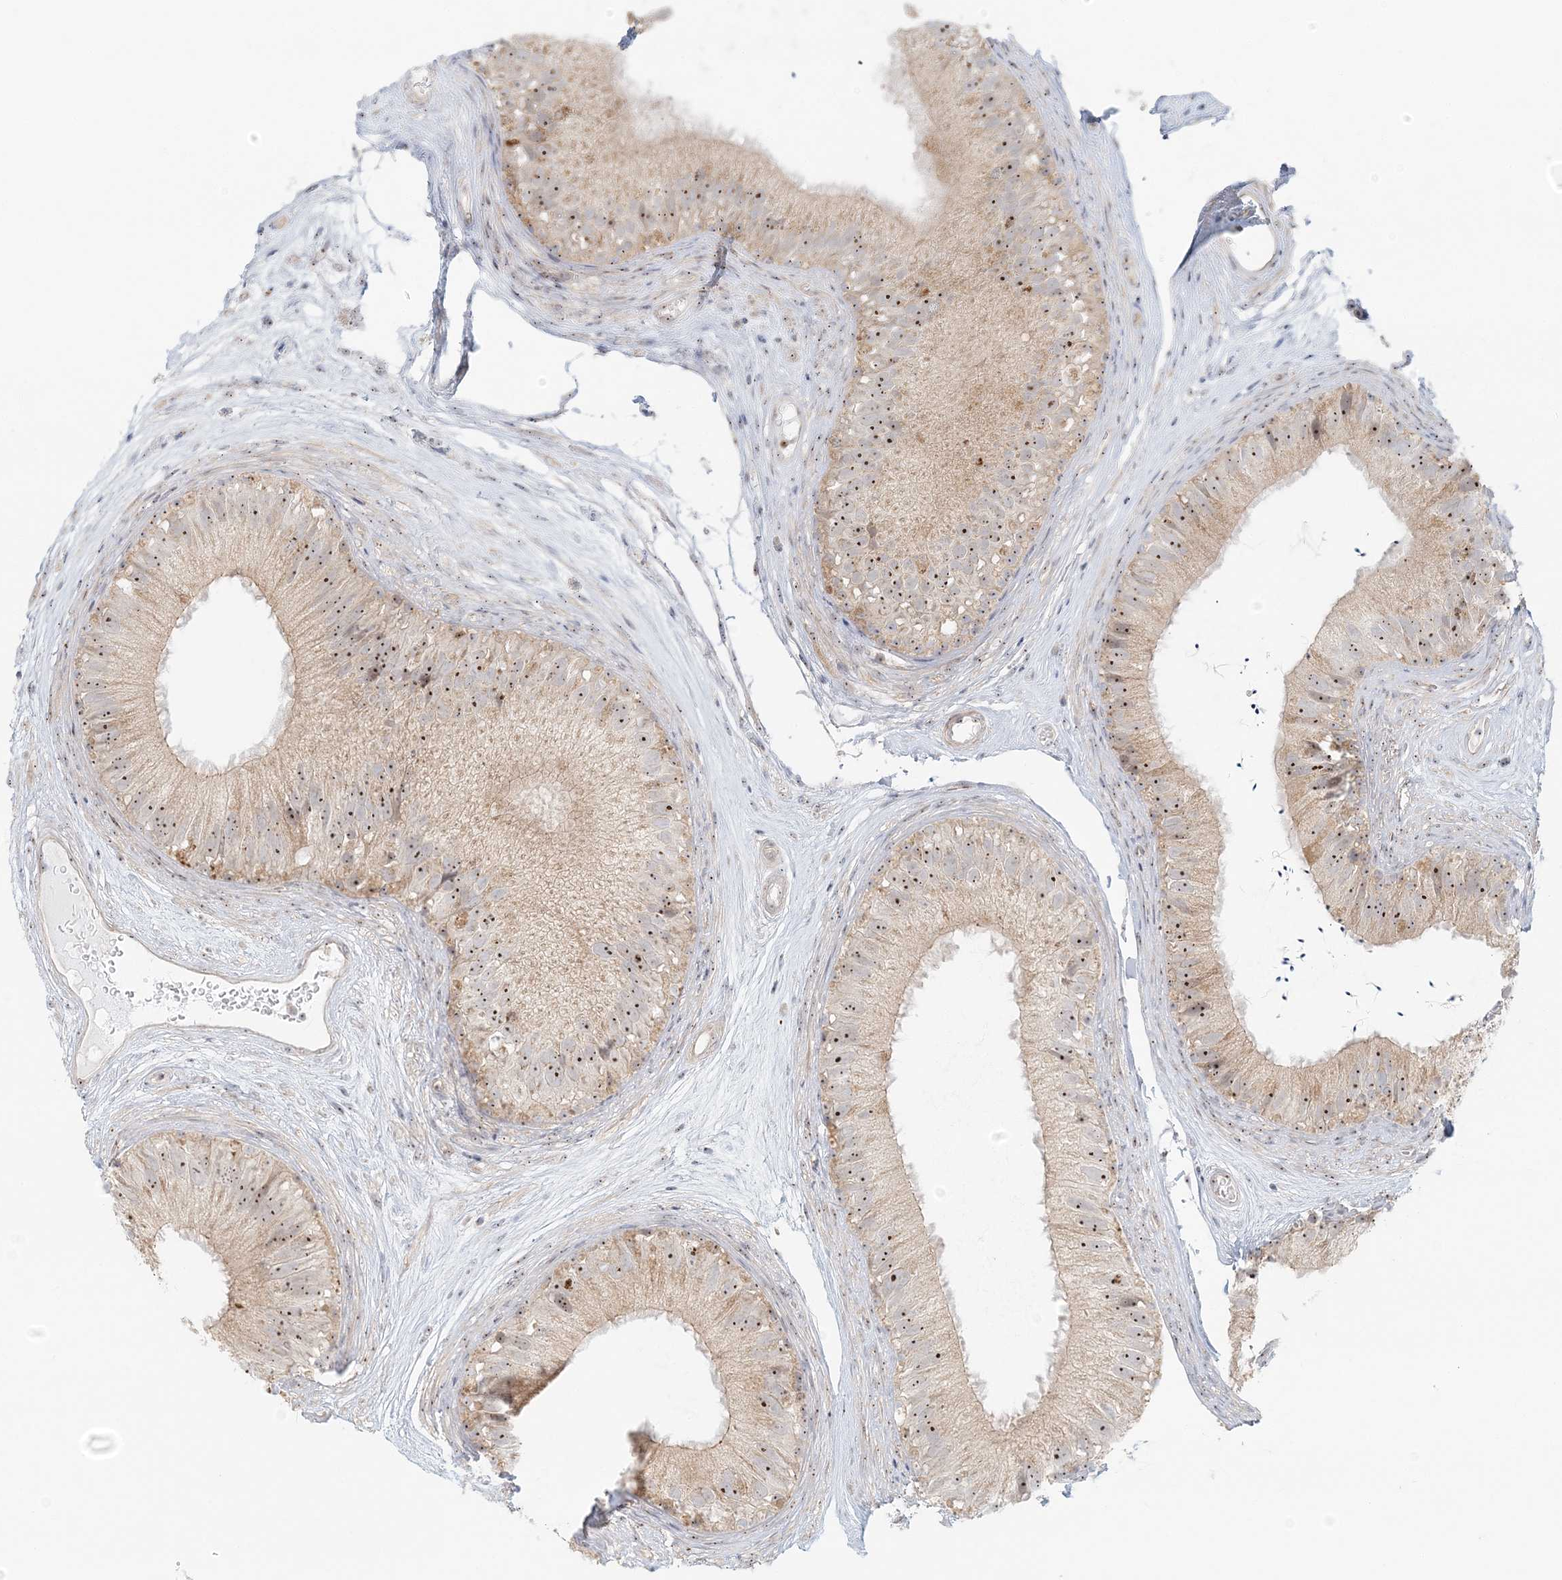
{"staining": {"intensity": "moderate", "quantity": ">75%", "location": "nuclear"}, "tissue": "epididymis", "cell_type": "Glandular cells", "image_type": "normal", "snomed": [{"axis": "morphology", "description": "Normal tissue, NOS"}, {"axis": "topography", "description": "Epididymis"}], "caption": "An IHC histopathology image of normal tissue is shown. Protein staining in brown shows moderate nuclear positivity in epididymis within glandular cells.", "gene": "UBE2F", "patient": {"sex": "male", "age": 77}}